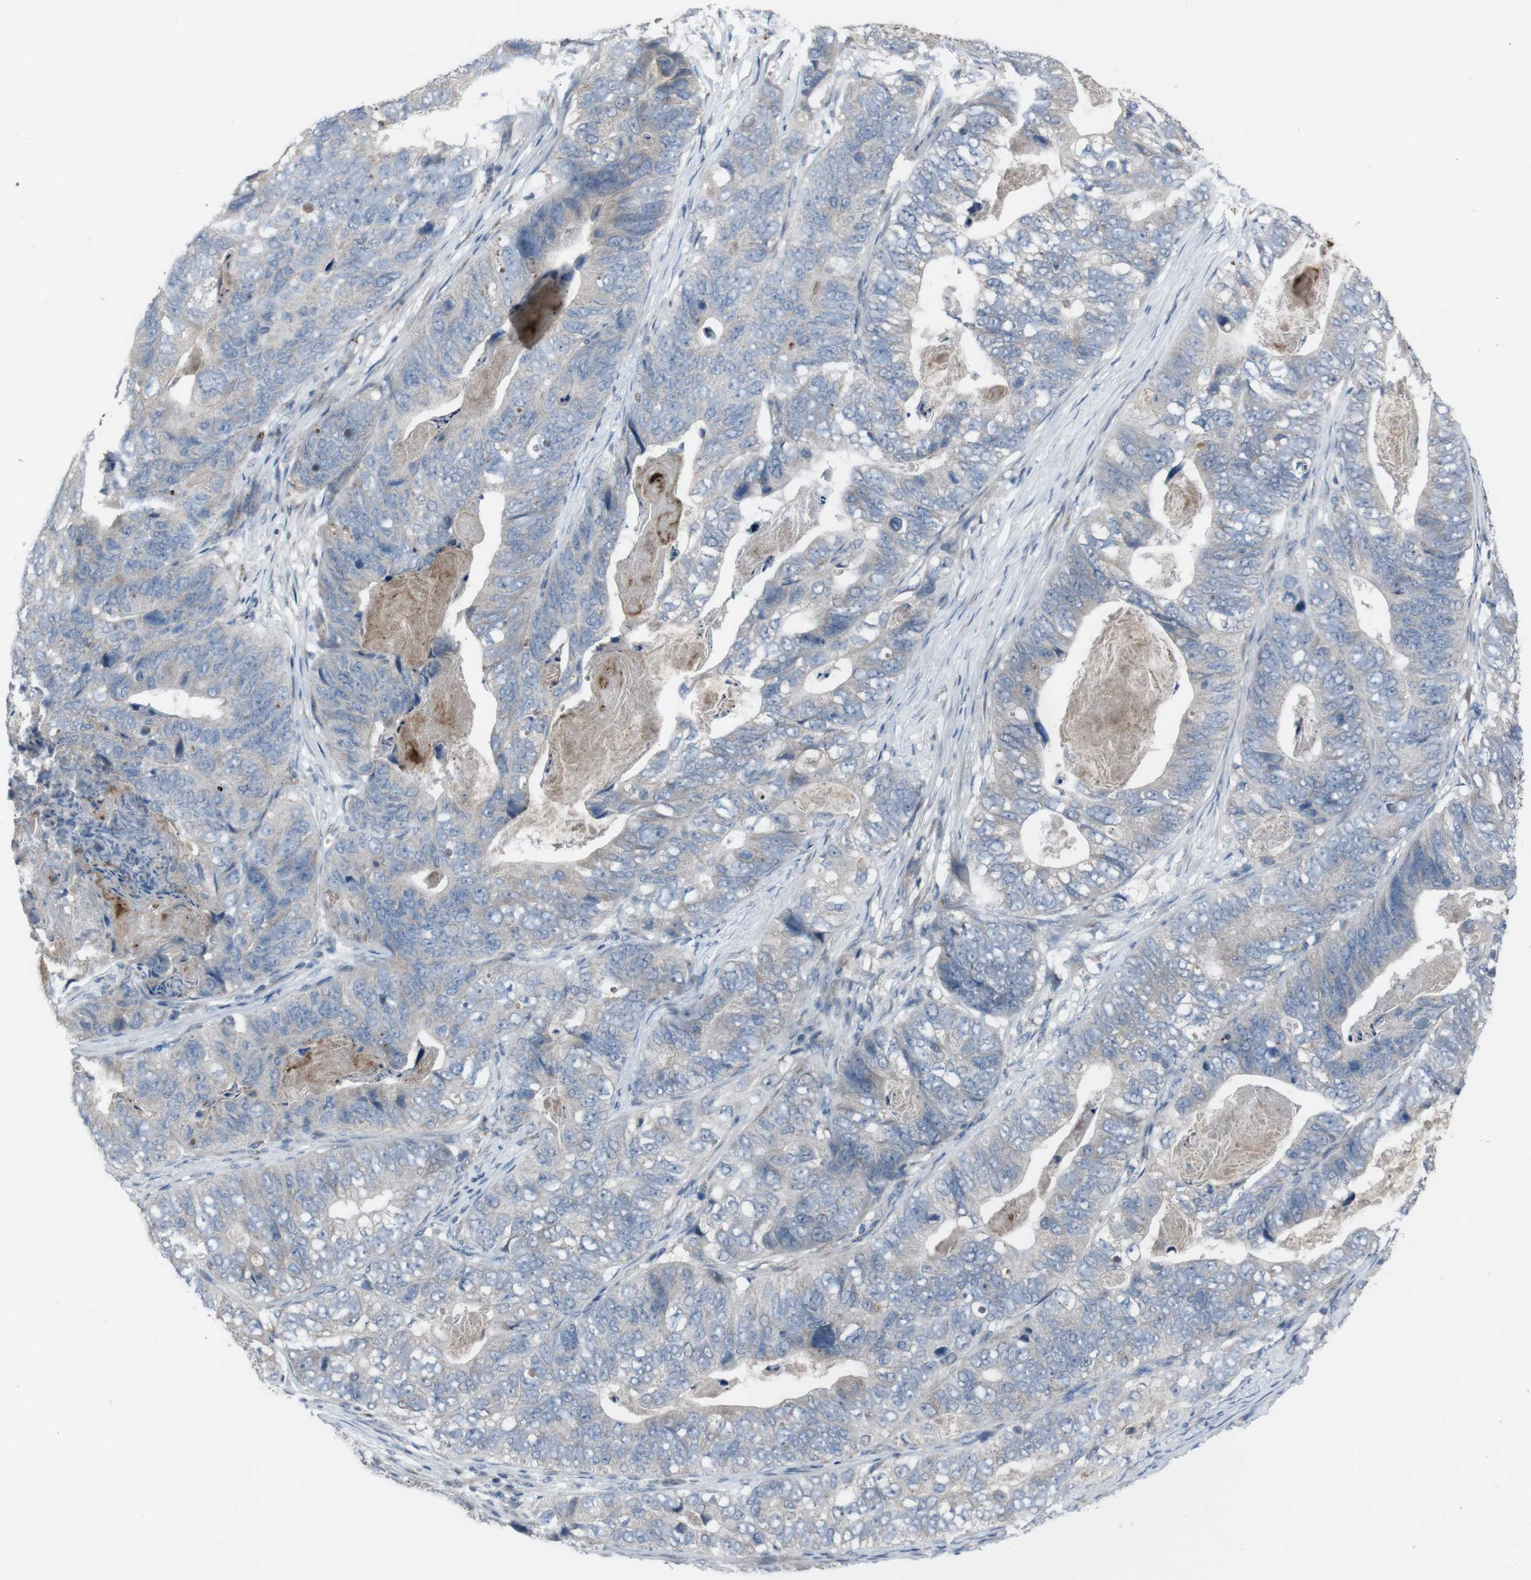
{"staining": {"intensity": "weak", "quantity": "25%-75%", "location": "cytoplasmic/membranous"}, "tissue": "stomach cancer", "cell_type": "Tumor cells", "image_type": "cancer", "snomed": [{"axis": "morphology", "description": "Adenocarcinoma, NOS"}, {"axis": "topography", "description": "Stomach"}], "caption": "This micrograph displays stomach cancer stained with IHC to label a protein in brown. The cytoplasmic/membranous of tumor cells show weak positivity for the protein. Nuclei are counter-stained blue.", "gene": "EFNA5", "patient": {"sex": "female", "age": 89}}